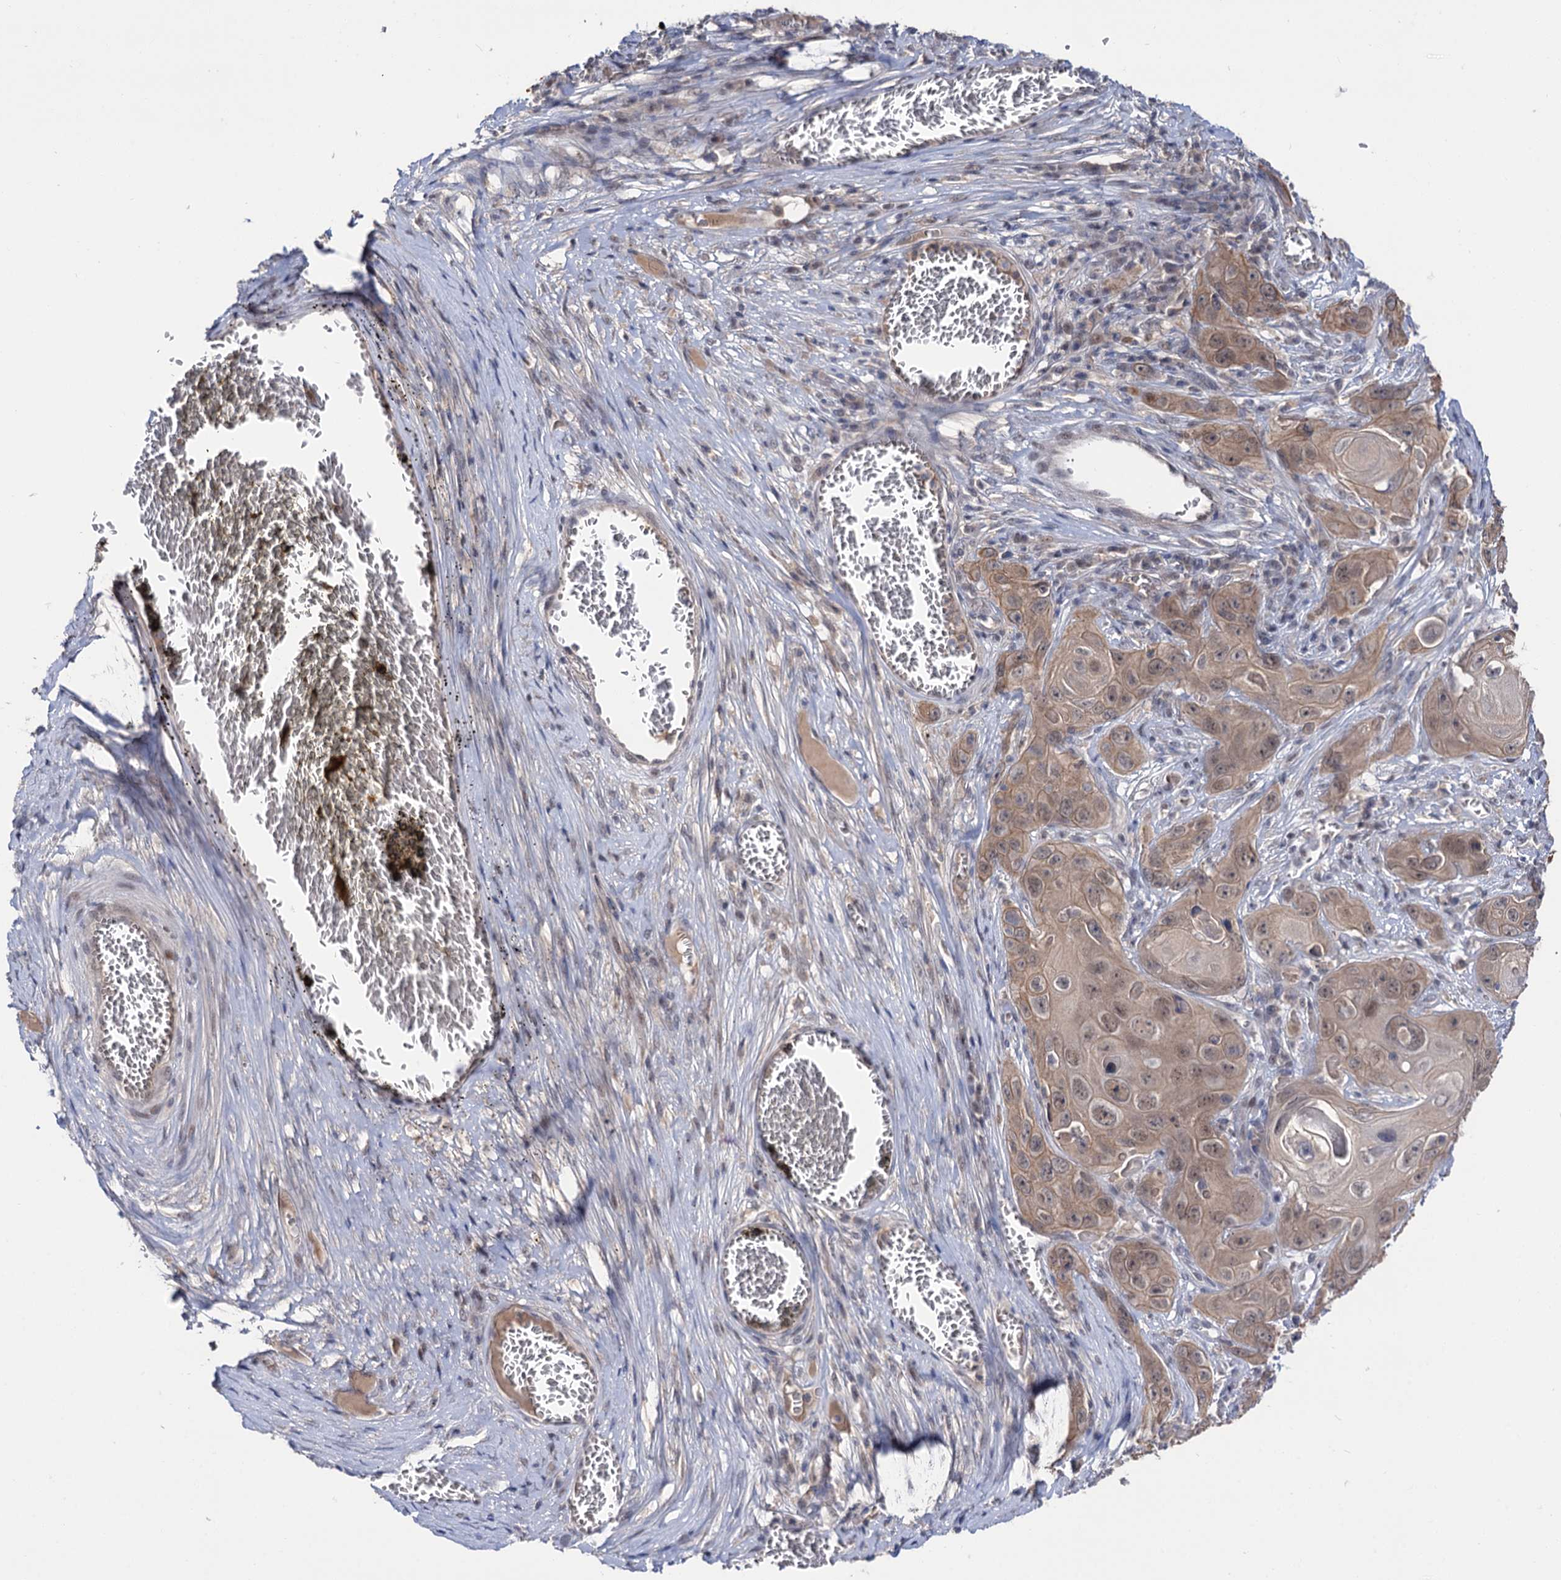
{"staining": {"intensity": "weak", "quantity": ">75%", "location": "cytoplasmic/membranous"}, "tissue": "skin cancer", "cell_type": "Tumor cells", "image_type": "cancer", "snomed": [{"axis": "morphology", "description": "Squamous cell carcinoma, NOS"}, {"axis": "topography", "description": "Skin"}], "caption": "Immunohistochemical staining of human squamous cell carcinoma (skin) reveals low levels of weak cytoplasmic/membranous expression in about >75% of tumor cells. The staining was performed using DAB (3,3'-diaminobenzidine), with brown indicating positive protein expression. Nuclei are stained blue with hematoxylin.", "gene": "NEK10", "patient": {"sex": "male", "age": 55}}